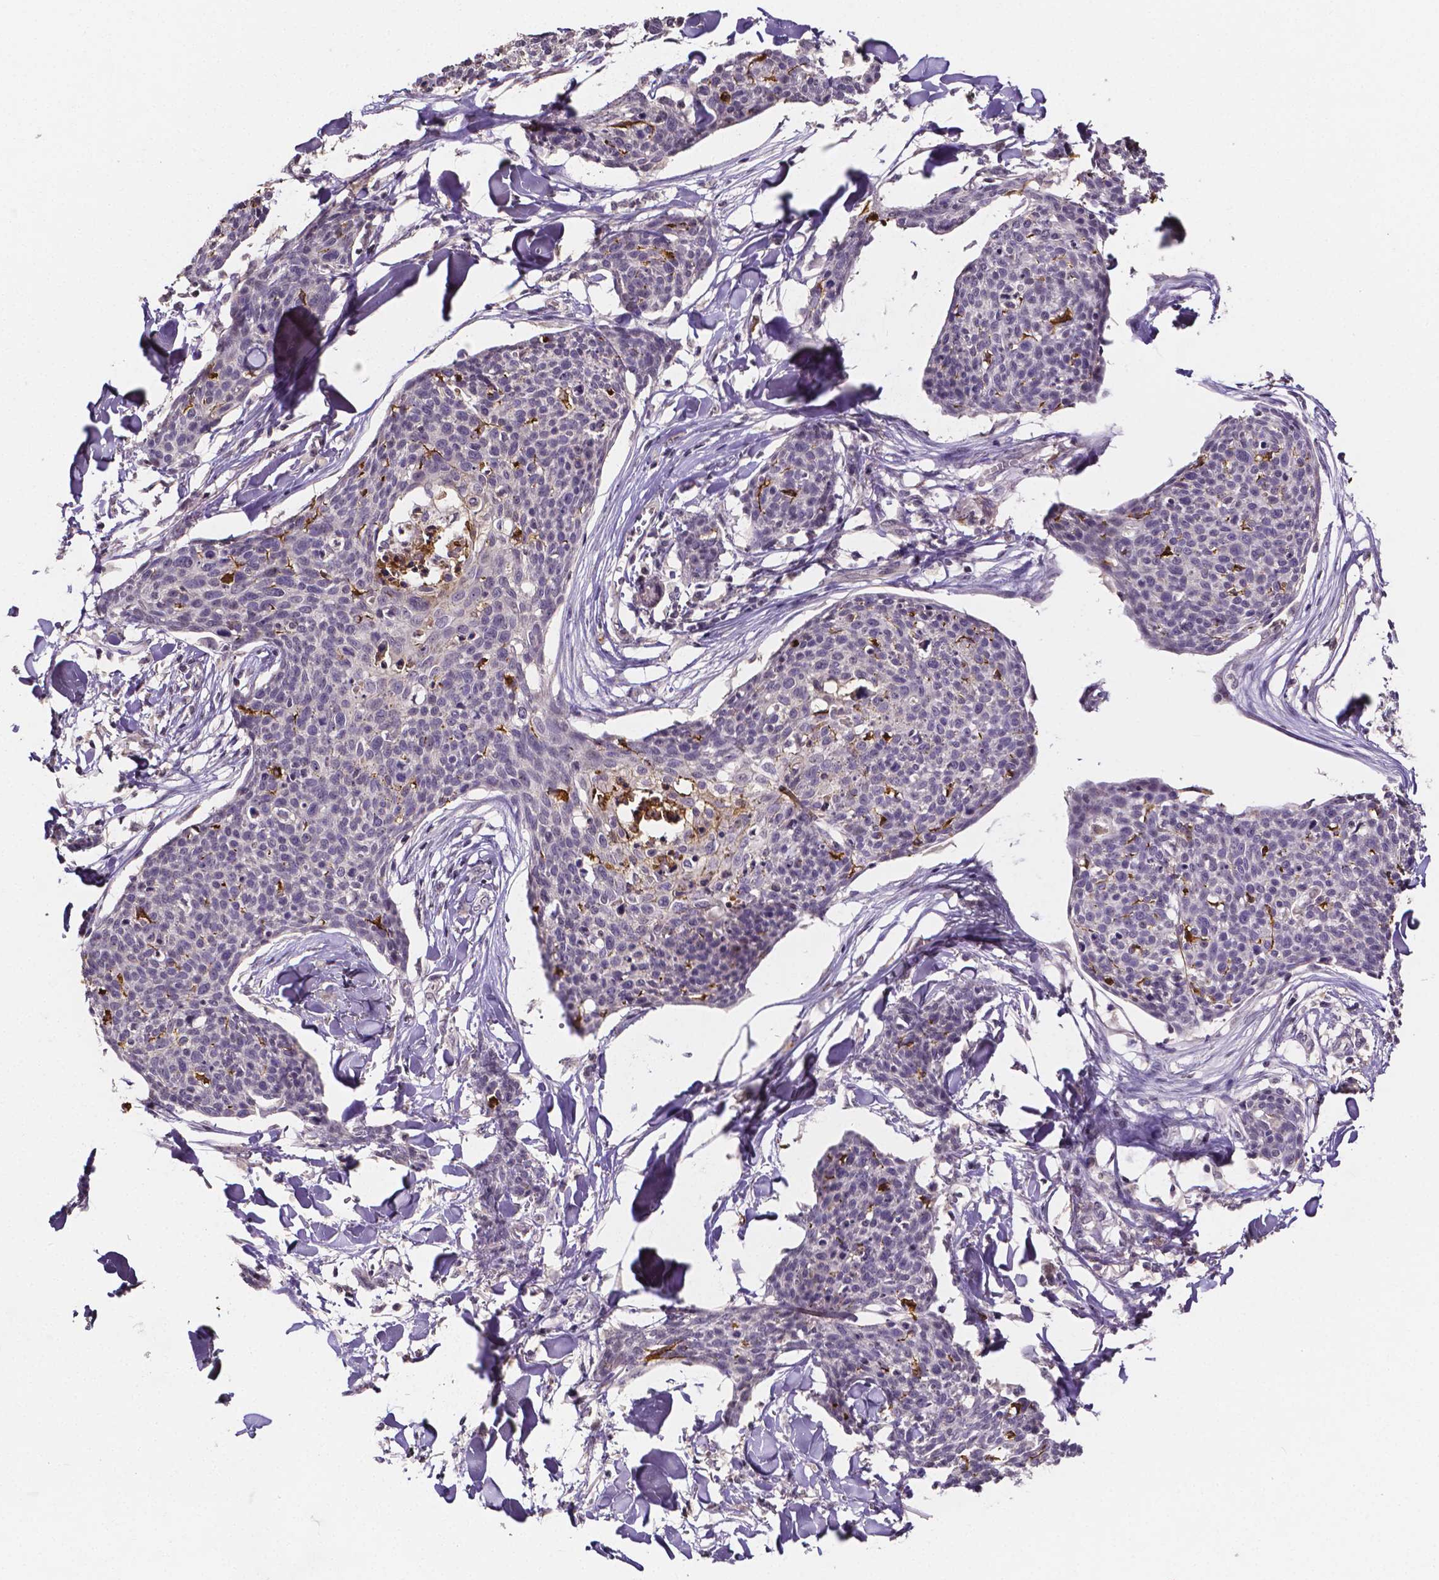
{"staining": {"intensity": "negative", "quantity": "none", "location": "none"}, "tissue": "skin cancer", "cell_type": "Tumor cells", "image_type": "cancer", "snomed": [{"axis": "morphology", "description": "Squamous cell carcinoma, NOS"}, {"axis": "topography", "description": "Skin"}, {"axis": "topography", "description": "Vulva"}], "caption": "Tumor cells are negative for protein expression in human skin cancer (squamous cell carcinoma).", "gene": "NRGN", "patient": {"sex": "female", "age": 75}}